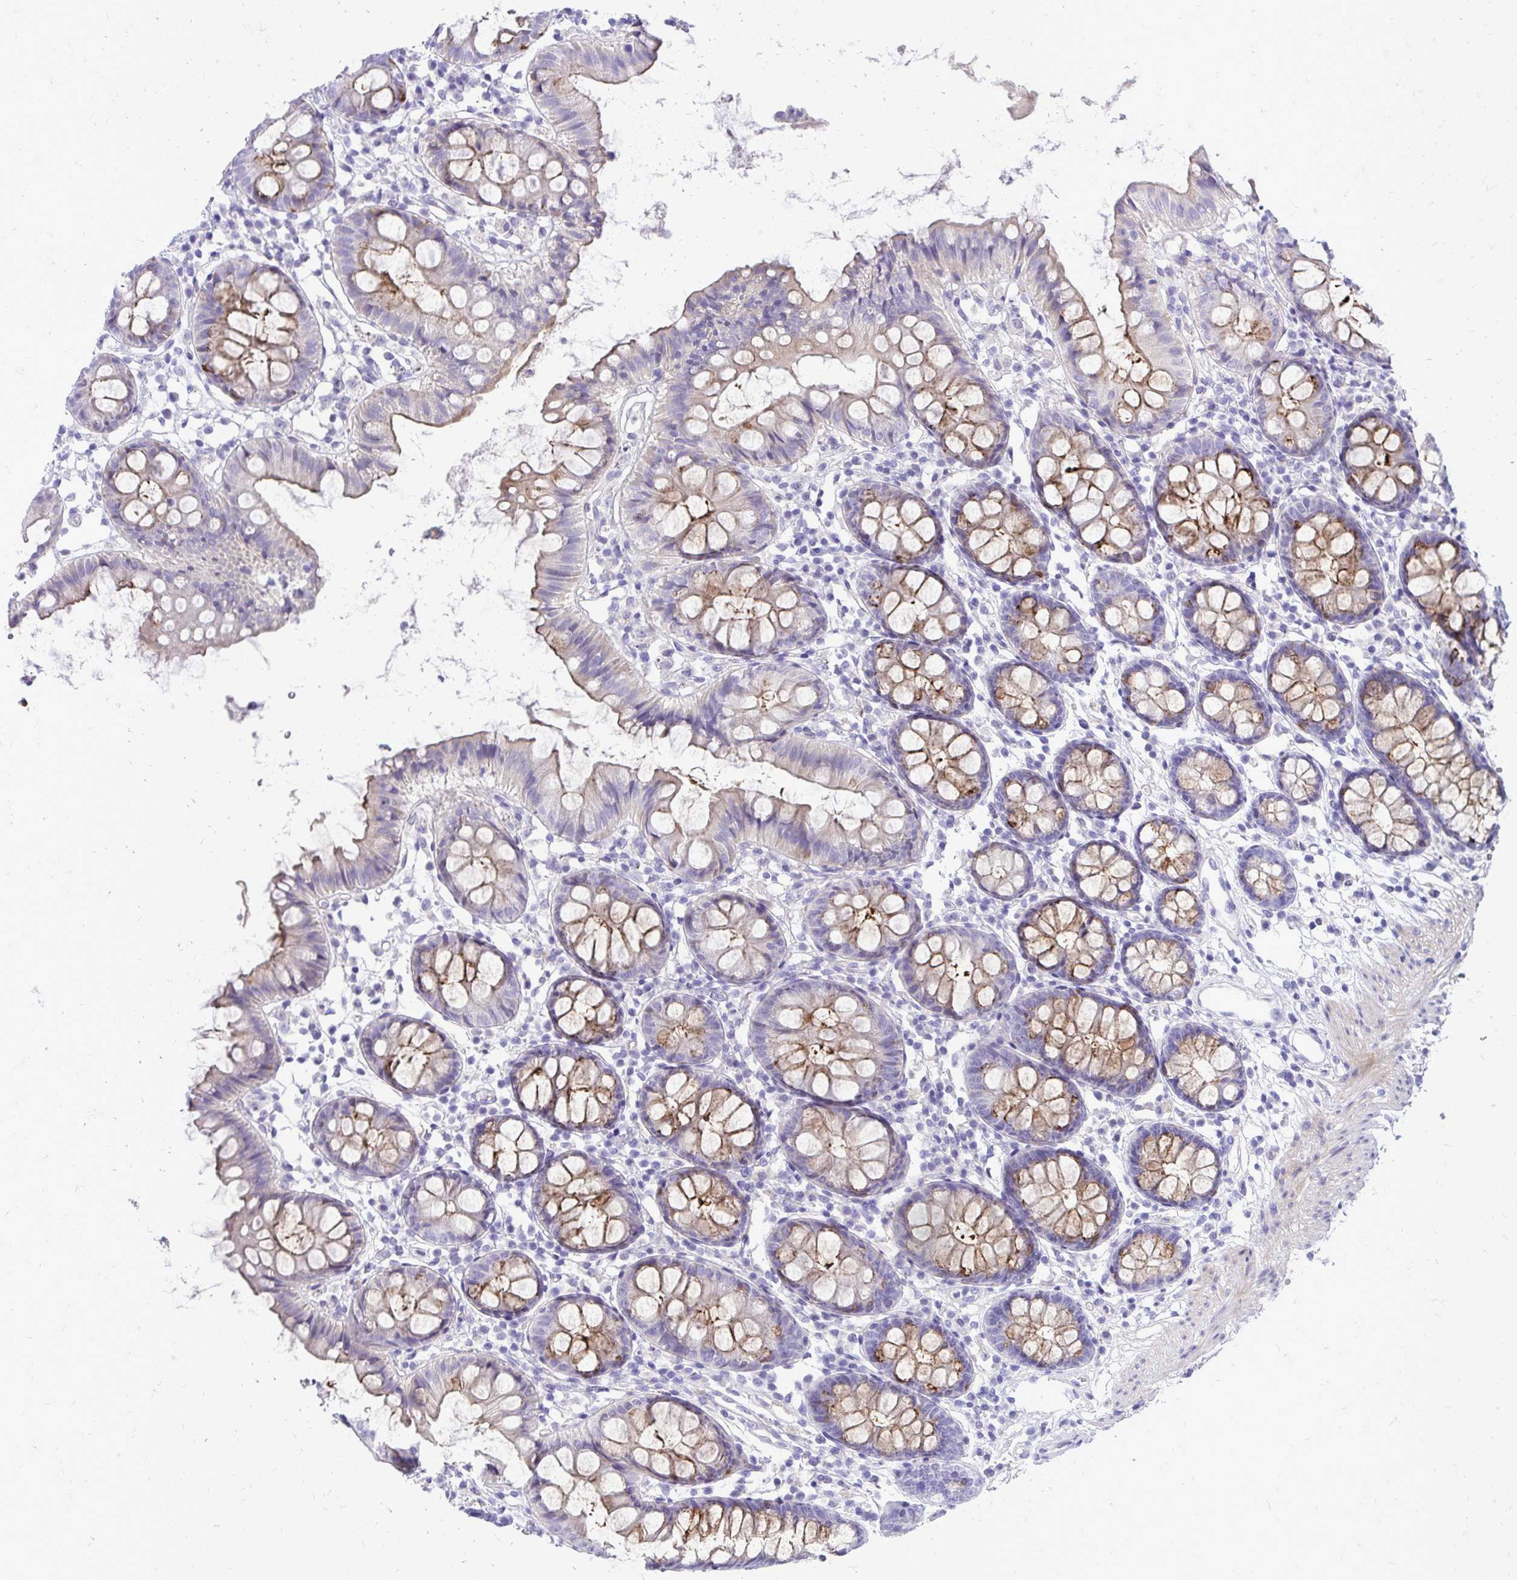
{"staining": {"intensity": "weak", "quantity": "<25%", "location": "cytoplasmic/membranous"}, "tissue": "colon", "cell_type": "Endothelial cells", "image_type": "normal", "snomed": [{"axis": "morphology", "description": "Normal tissue, NOS"}, {"axis": "topography", "description": "Colon"}], "caption": "Micrograph shows no significant protein staining in endothelial cells of unremarkable colon. (Brightfield microscopy of DAB IHC at high magnification).", "gene": "PELI3", "patient": {"sex": "female", "age": 84}}